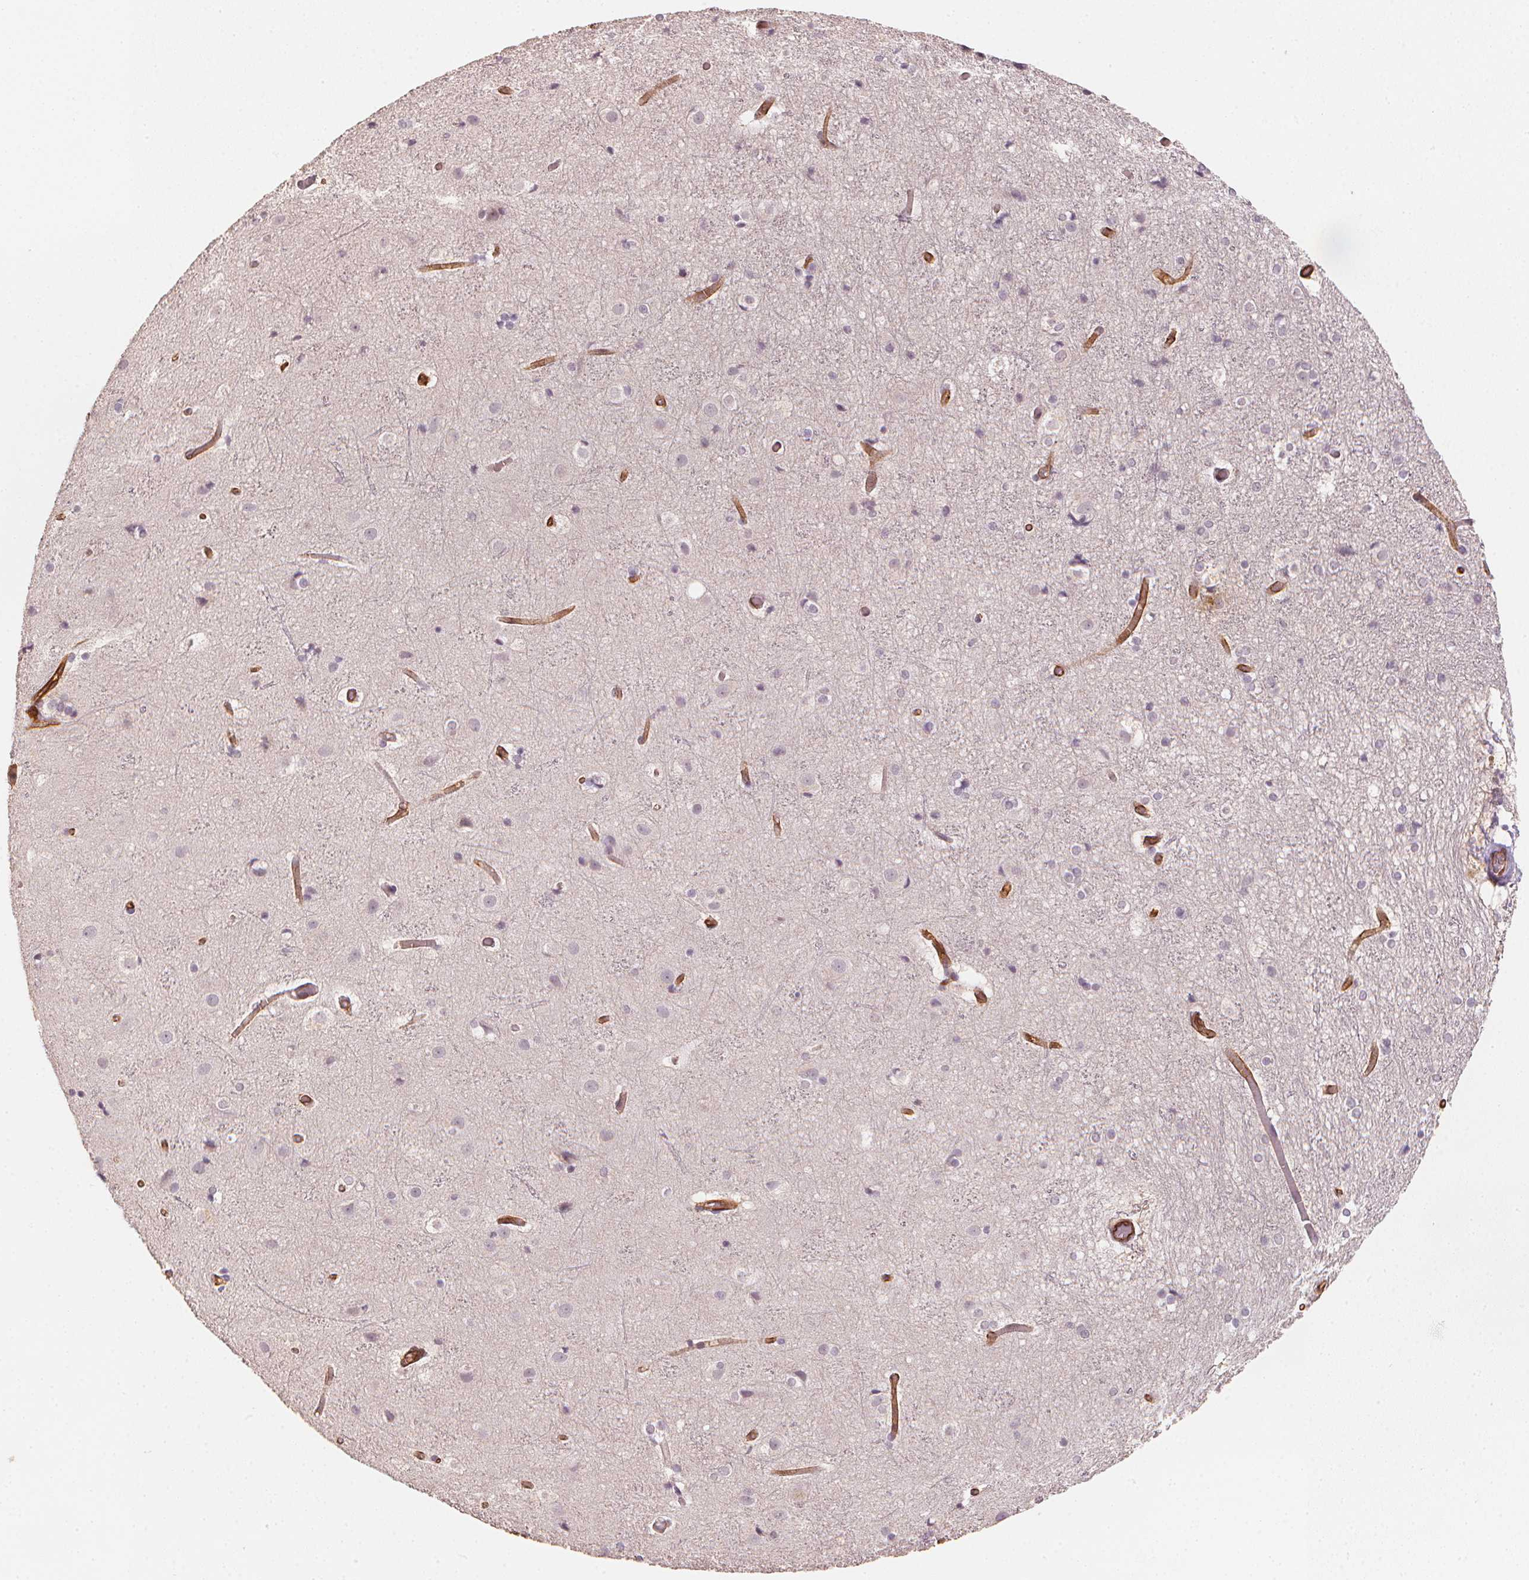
{"staining": {"intensity": "moderate", "quantity": ">75%", "location": "cytoplasmic/membranous"}, "tissue": "cerebral cortex", "cell_type": "Endothelial cells", "image_type": "normal", "snomed": [{"axis": "morphology", "description": "Normal tissue, NOS"}, {"axis": "topography", "description": "Cerebral cortex"}], "caption": "High-power microscopy captured an immunohistochemistry histopathology image of unremarkable cerebral cortex, revealing moderate cytoplasmic/membranous staining in about >75% of endothelial cells.", "gene": "CIB1", "patient": {"sex": "female", "age": 52}}